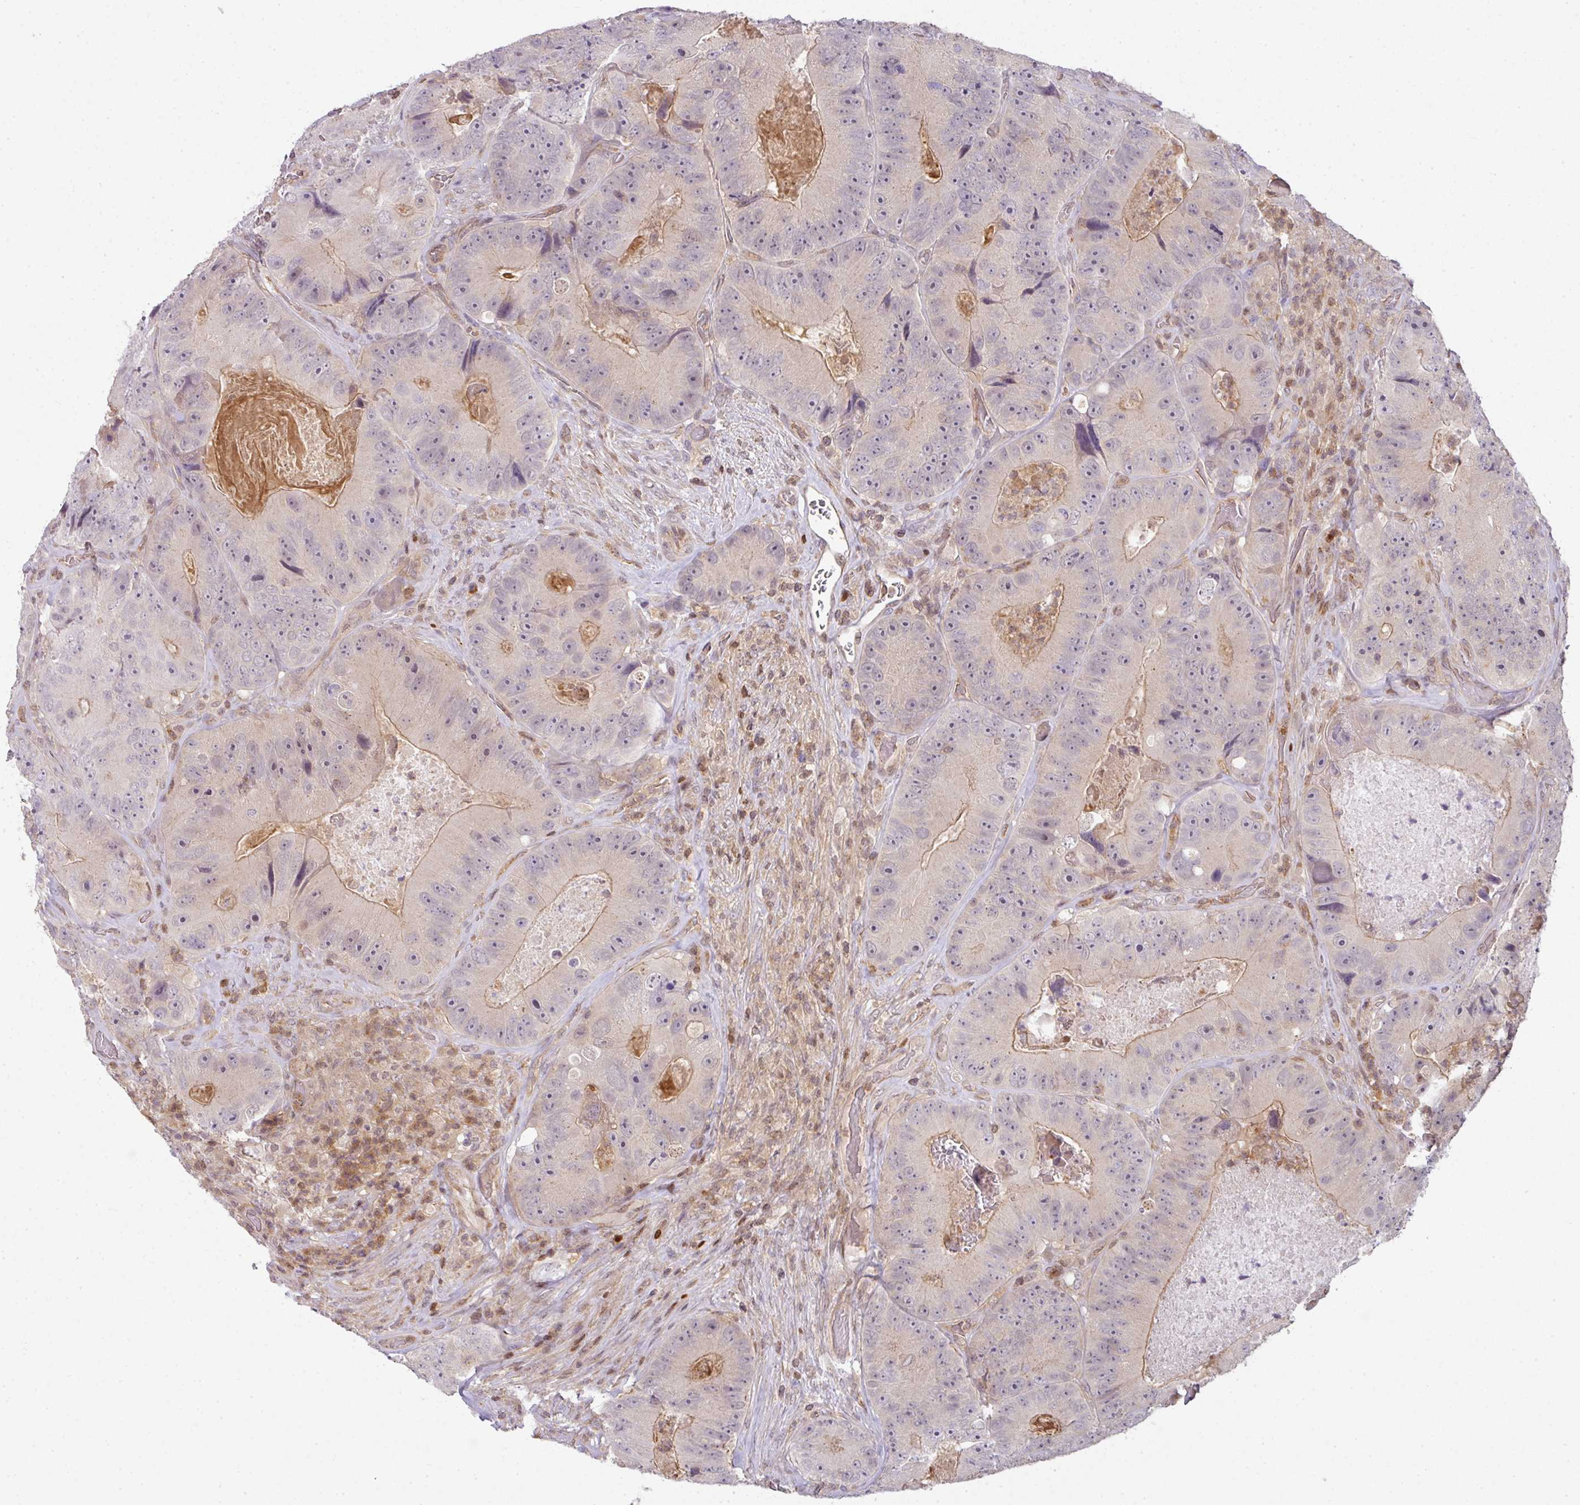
{"staining": {"intensity": "weak", "quantity": "25%-75%", "location": "cytoplasmic/membranous"}, "tissue": "colorectal cancer", "cell_type": "Tumor cells", "image_type": "cancer", "snomed": [{"axis": "morphology", "description": "Adenocarcinoma, NOS"}, {"axis": "topography", "description": "Colon"}], "caption": "A brown stain labels weak cytoplasmic/membranous positivity of a protein in human colorectal cancer tumor cells.", "gene": "STAT5A", "patient": {"sex": "female", "age": 86}}